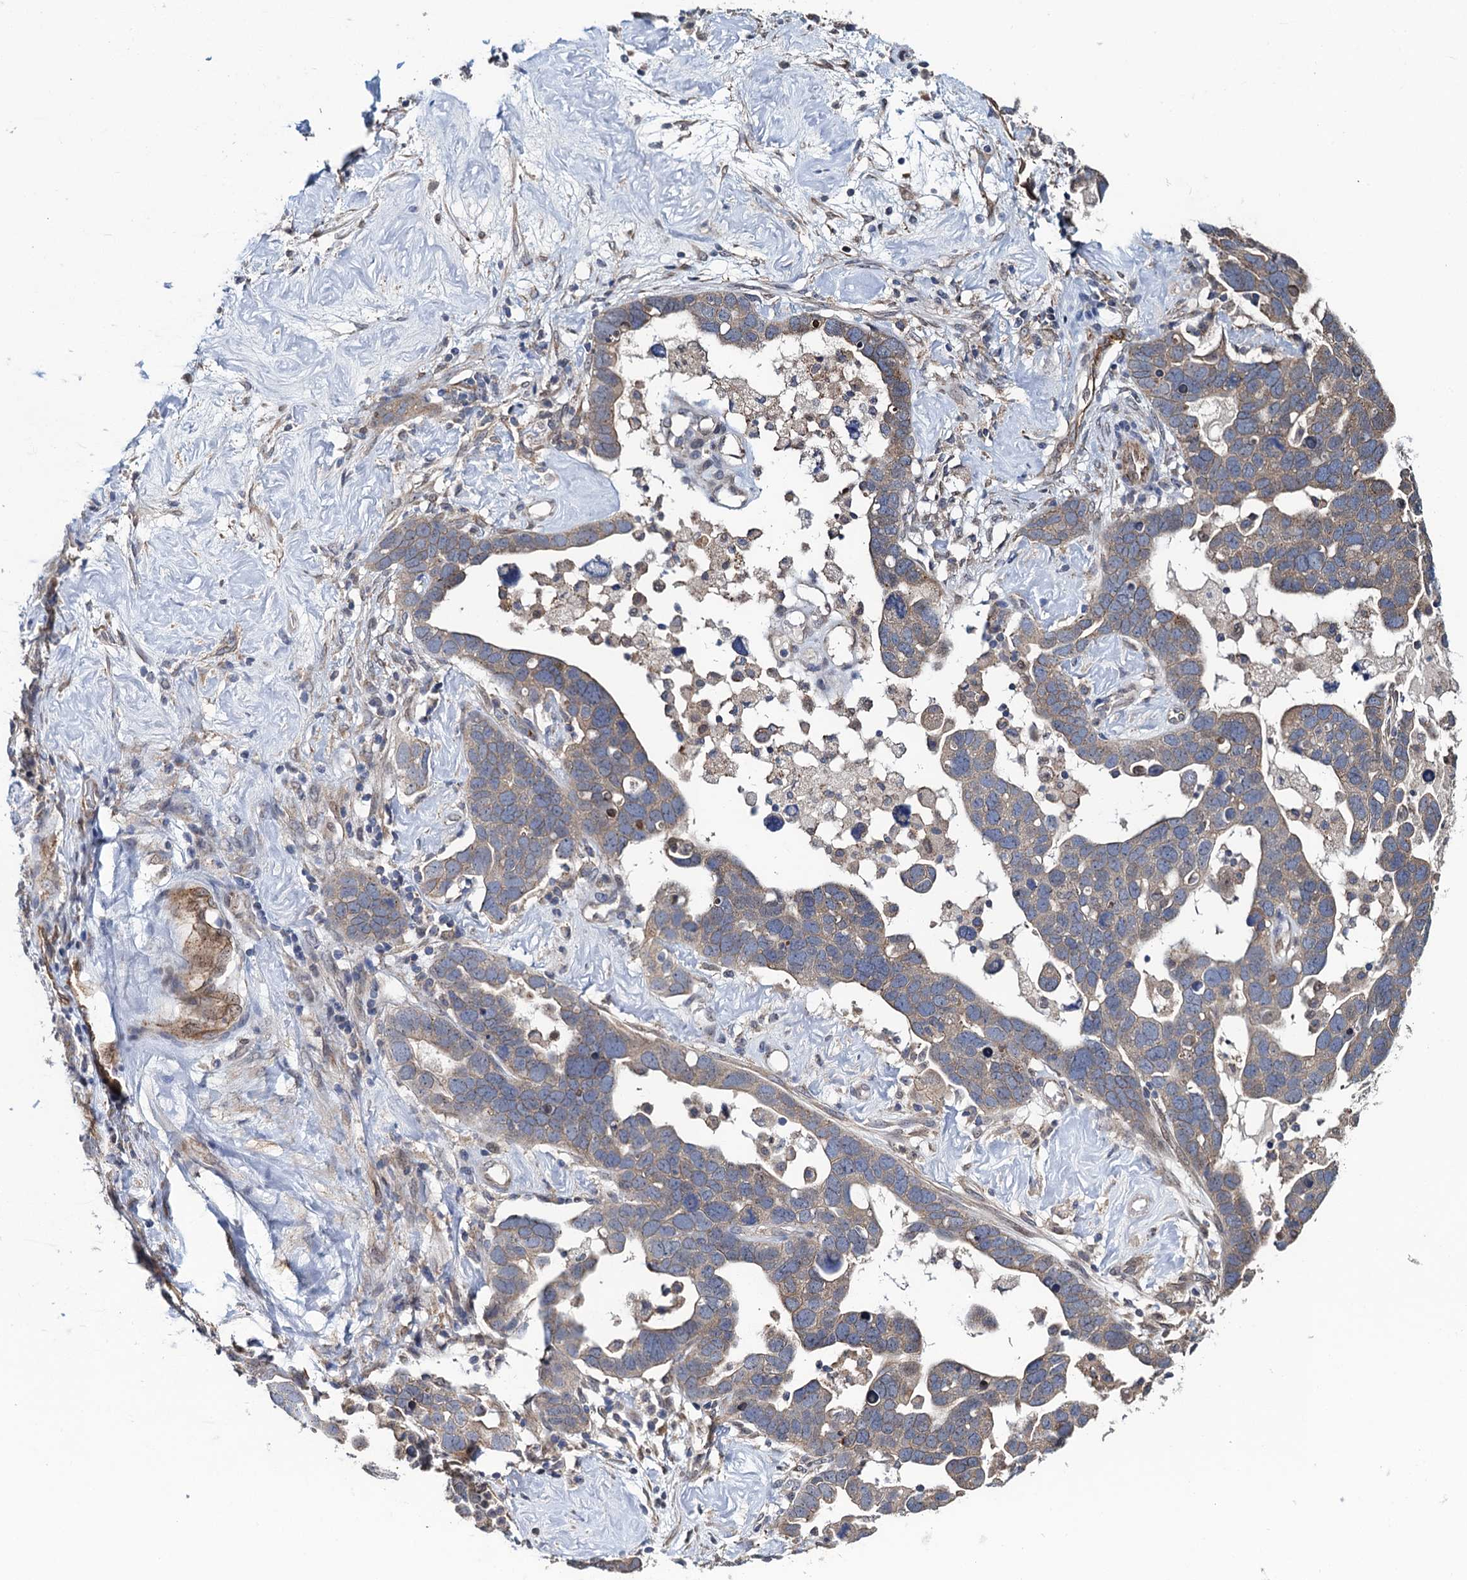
{"staining": {"intensity": "weak", "quantity": "25%-75%", "location": "cytoplasmic/membranous"}, "tissue": "ovarian cancer", "cell_type": "Tumor cells", "image_type": "cancer", "snomed": [{"axis": "morphology", "description": "Cystadenocarcinoma, serous, NOS"}, {"axis": "topography", "description": "Ovary"}], "caption": "Ovarian cancer stained for a protein (brown) demonstrates weak cytoplasmic/membranous positive expression in approximately 25%-75% of tumor cells.", "gene": "EVX2", "patient": {"sex": "female", "age": 54}}